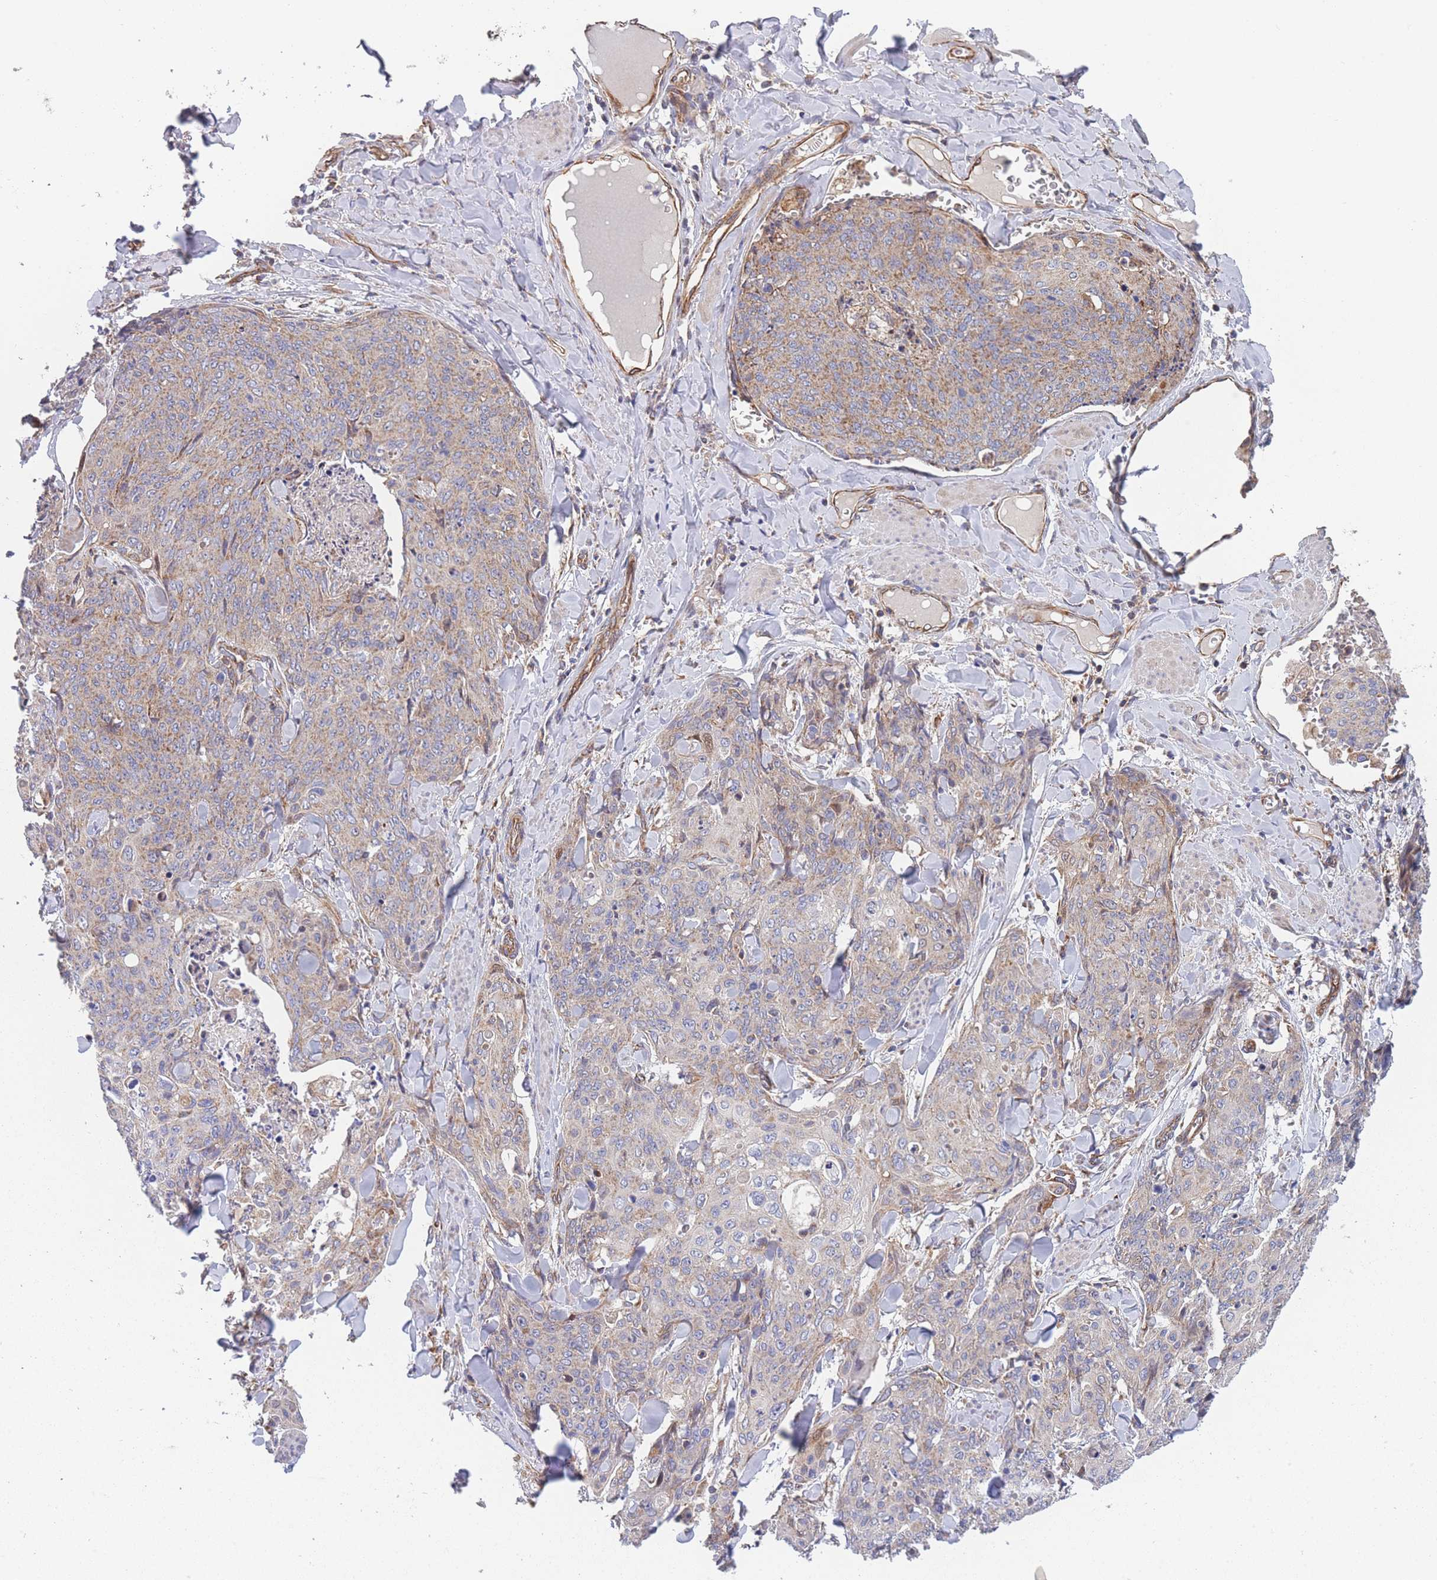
{"staining": {"intensity": "weak", "quantity": "25%-75%", "location": "cytoplasmic/membranous"}, "tissue": "skin cancer", "cell_type": "Tumor cells", "image_type": "cancer", "snomed": [{"axis": "morphology", "description": "Squamous cell carcinoma, NOS"}, {"axis": "topography", "description": "Skin"}, {"axis": "topography", "description": "Vulva"}], "caption": "A high-resolution micrograph shows immunohistochemistry (IHC) staining of skin squamous cell carcinoma, which exhibits weak cytoplasmic/membranous positivity in about 25%-75% of tumor cells. (Stains: DAB (3,3'-diaminobenzidine) in brown, nuclei in blue, Microscopy: brightfield microscopy at high magnification).", "gene": "MTRES1", "patient": {"sex": "female", "age": 85}}